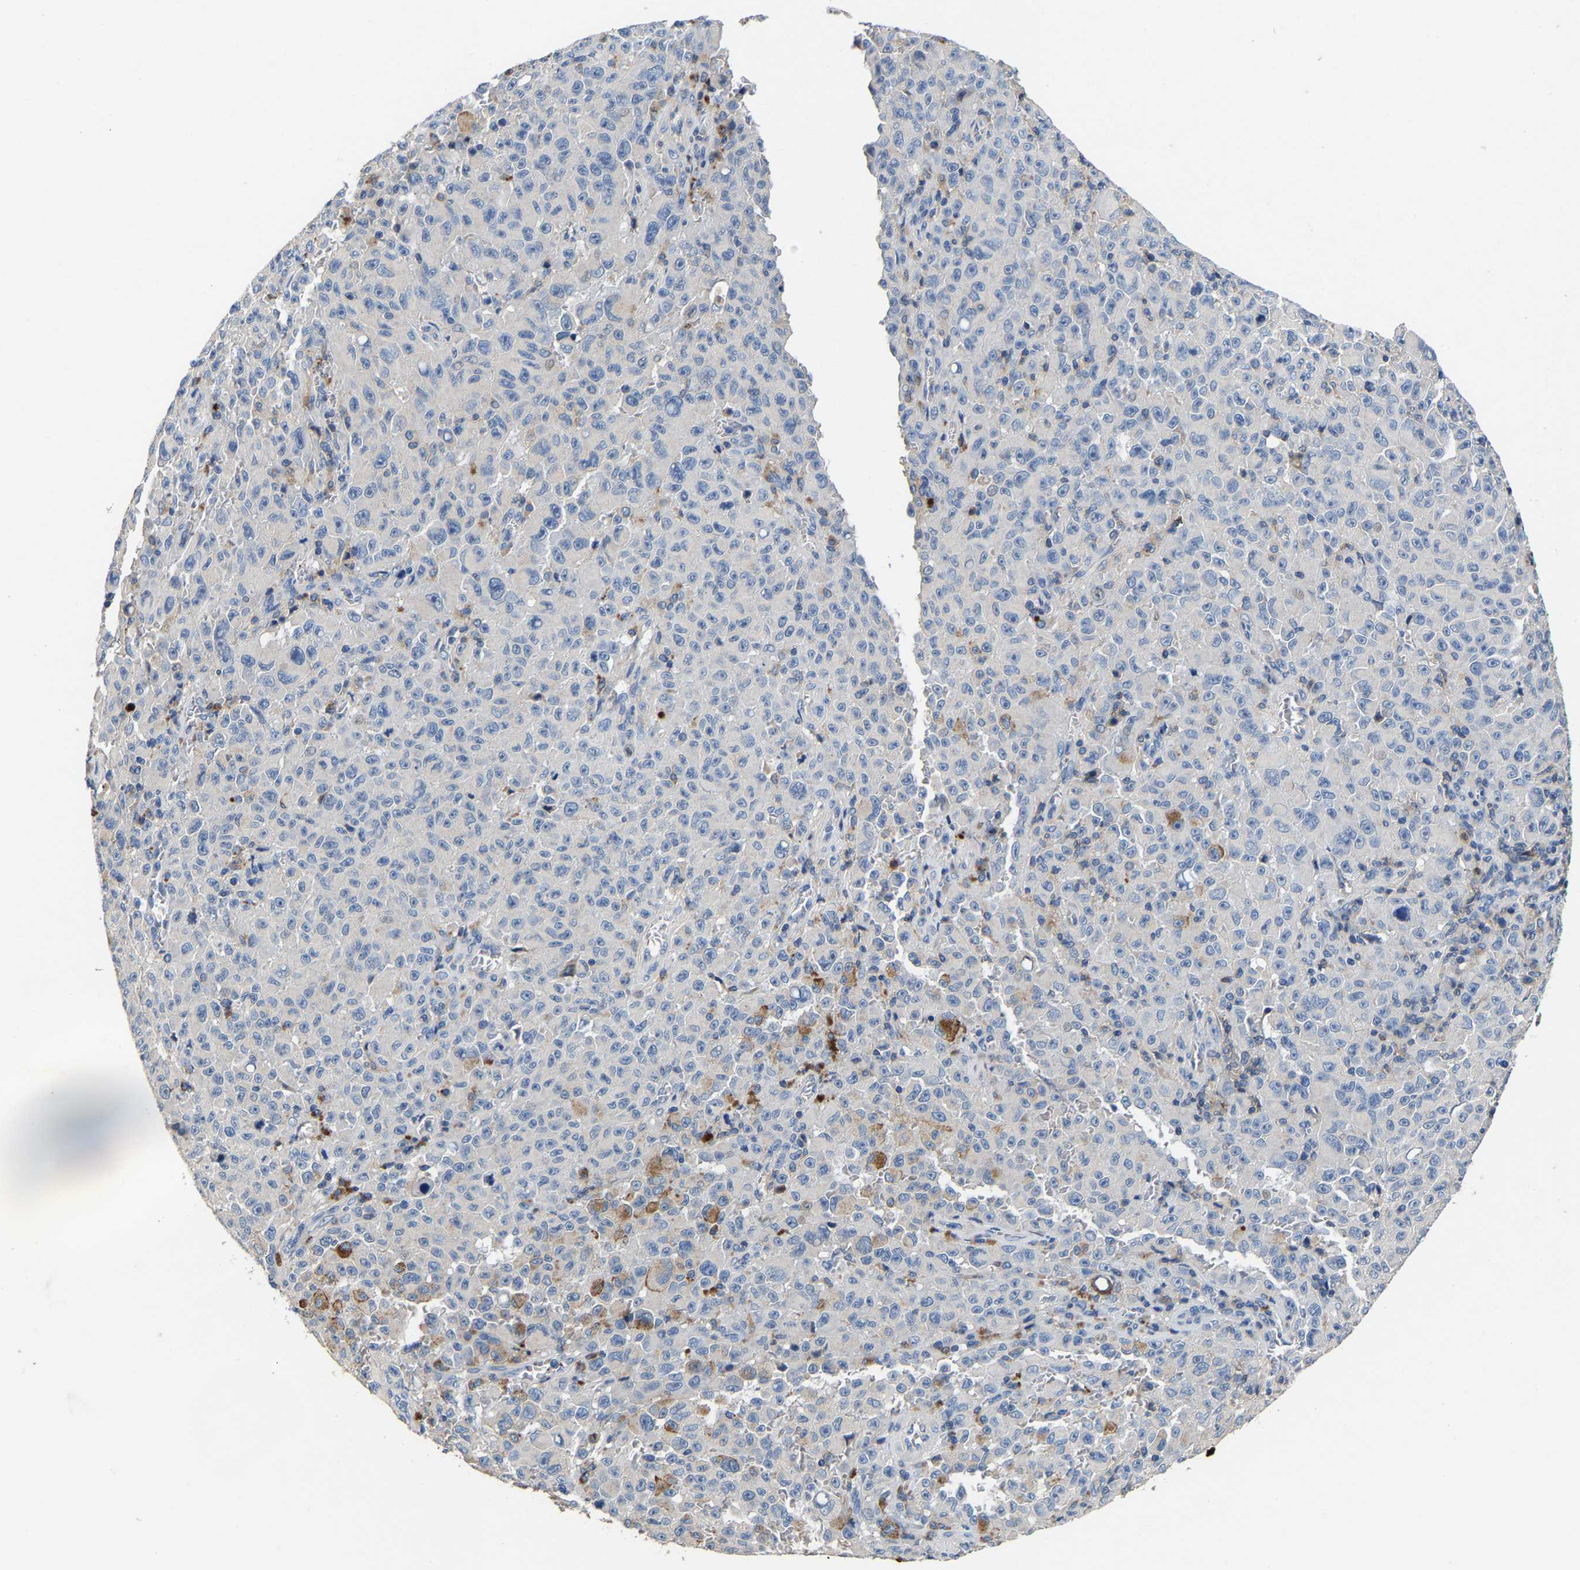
{"staining": {"intensity": "moderate", "quantity": "<25%", "location": "cytoplasmic/membranous"}, "tissue": "melanoma", "cell_type": "Tumor cells", "image_type": "cancer", "snomed": [{"axis": "morphology", "description": "Malignant melanoma, NOS"}, {"axis": "topography", "description": "Skin"}], "caption": "Immunohistochemistry image of human malignant melanoma stained for a protein (brown), which exhibits low levels of moderate cytoplasmic/membranous positivity in about <25% of tumor cells.", "gene": "CCDC171", "patient": {"sex": "female", "age": 82}}